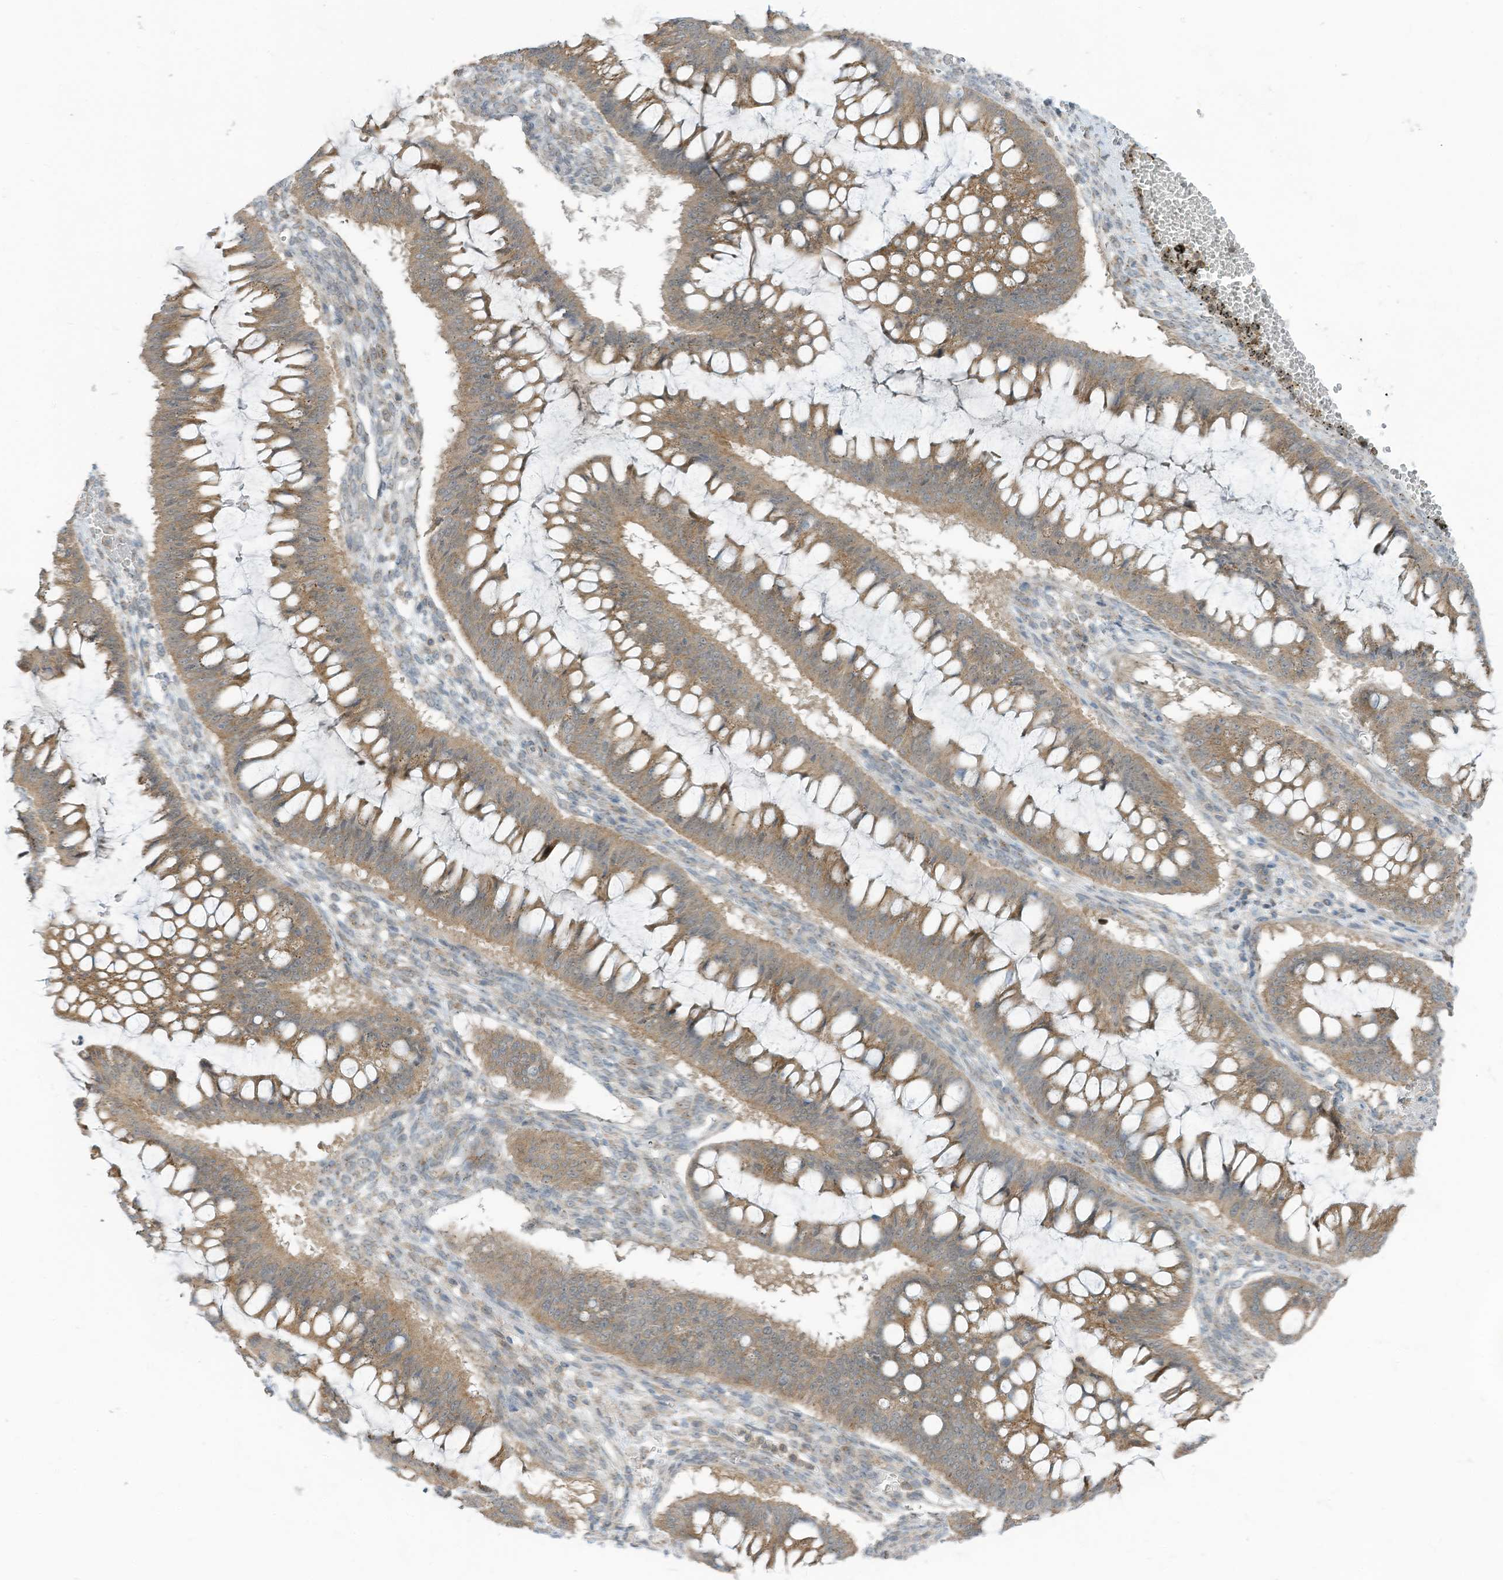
{"staining": {"intensity": "weak", "quantity": ">75%", "location": "cytoplasmic/membranous"}, "tissue": "ovarian cancer", "cell_type": "Tumor cells", "image_type": "cancer", "snomed": [{"axis": "morphology", "description": "Cystadenocarcinoma, mucinous, NOS"}, {"axis": "topography", "description": "Ovary"}], "caption": "Tumor cells exhibit low levels of weak cytoplasmic/membranous positivity in approximately >75% of cells in human ovarian cancer.", "gene": "PARVG", "patient": {"sex": "female", "age": 73}}